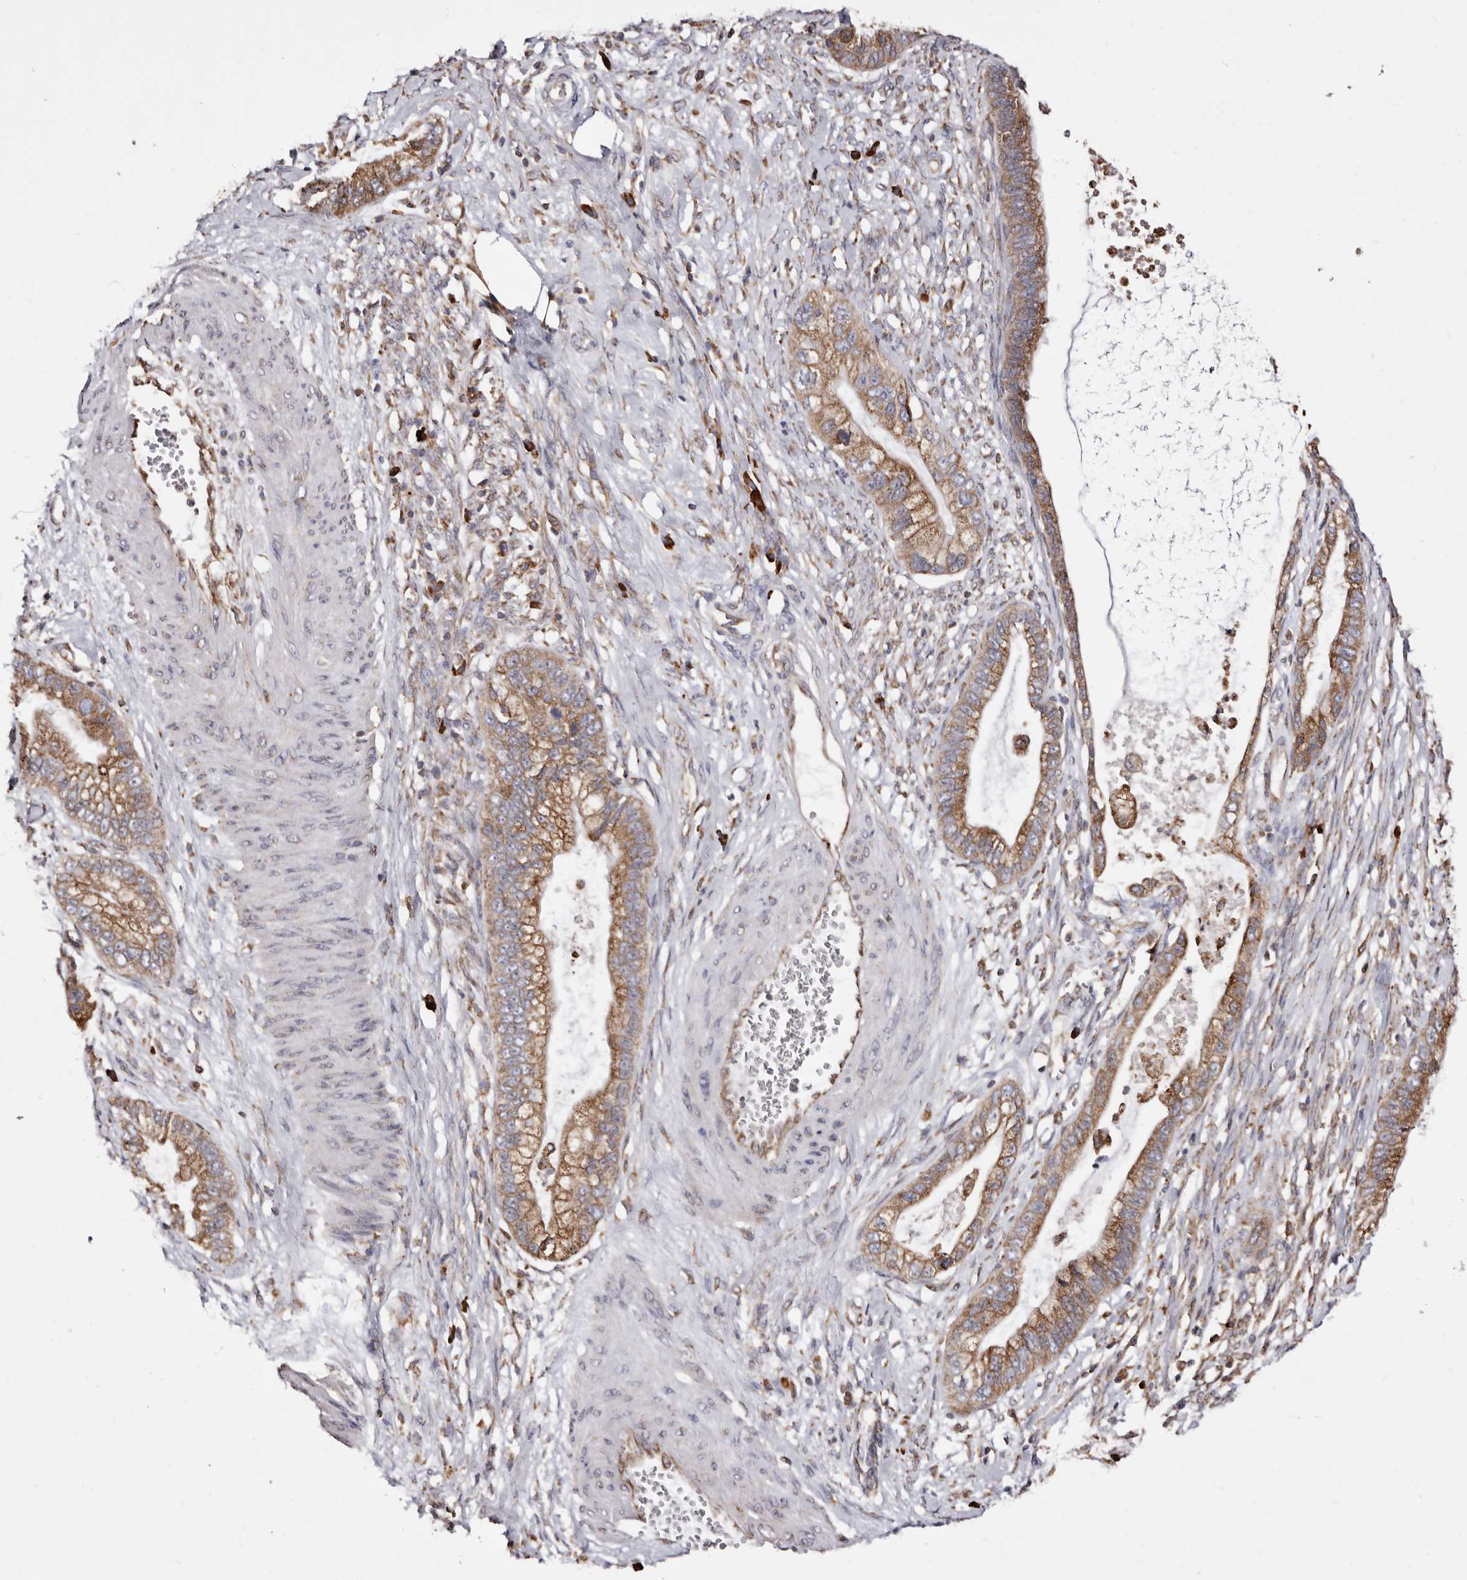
{"staining": {"intensity": "moderate", "quantity": ">75%", "location": "cytoplasmic/membranous"}, "tissue": "cervical cancer", "cell_type": "Tumor cells", "image_type": "cancer", "snomed": [{"axis": "morphology", "description": "Adenocarcinoma, NOS"}, {"axis": "topography", "description": "Cervix"}], "caption": "Cervical cancer stained with DAB (3,3'-diaminobenzidine) immunohistochemistry (IHC) shows medium levels of moderate cytoplasmic/membranous expression in about >75% of tumor cells. (IHC, brightfield microscopy, high magnification).", "gene": "ACBD6", "patient": {"sex": "female", "age": 44}}